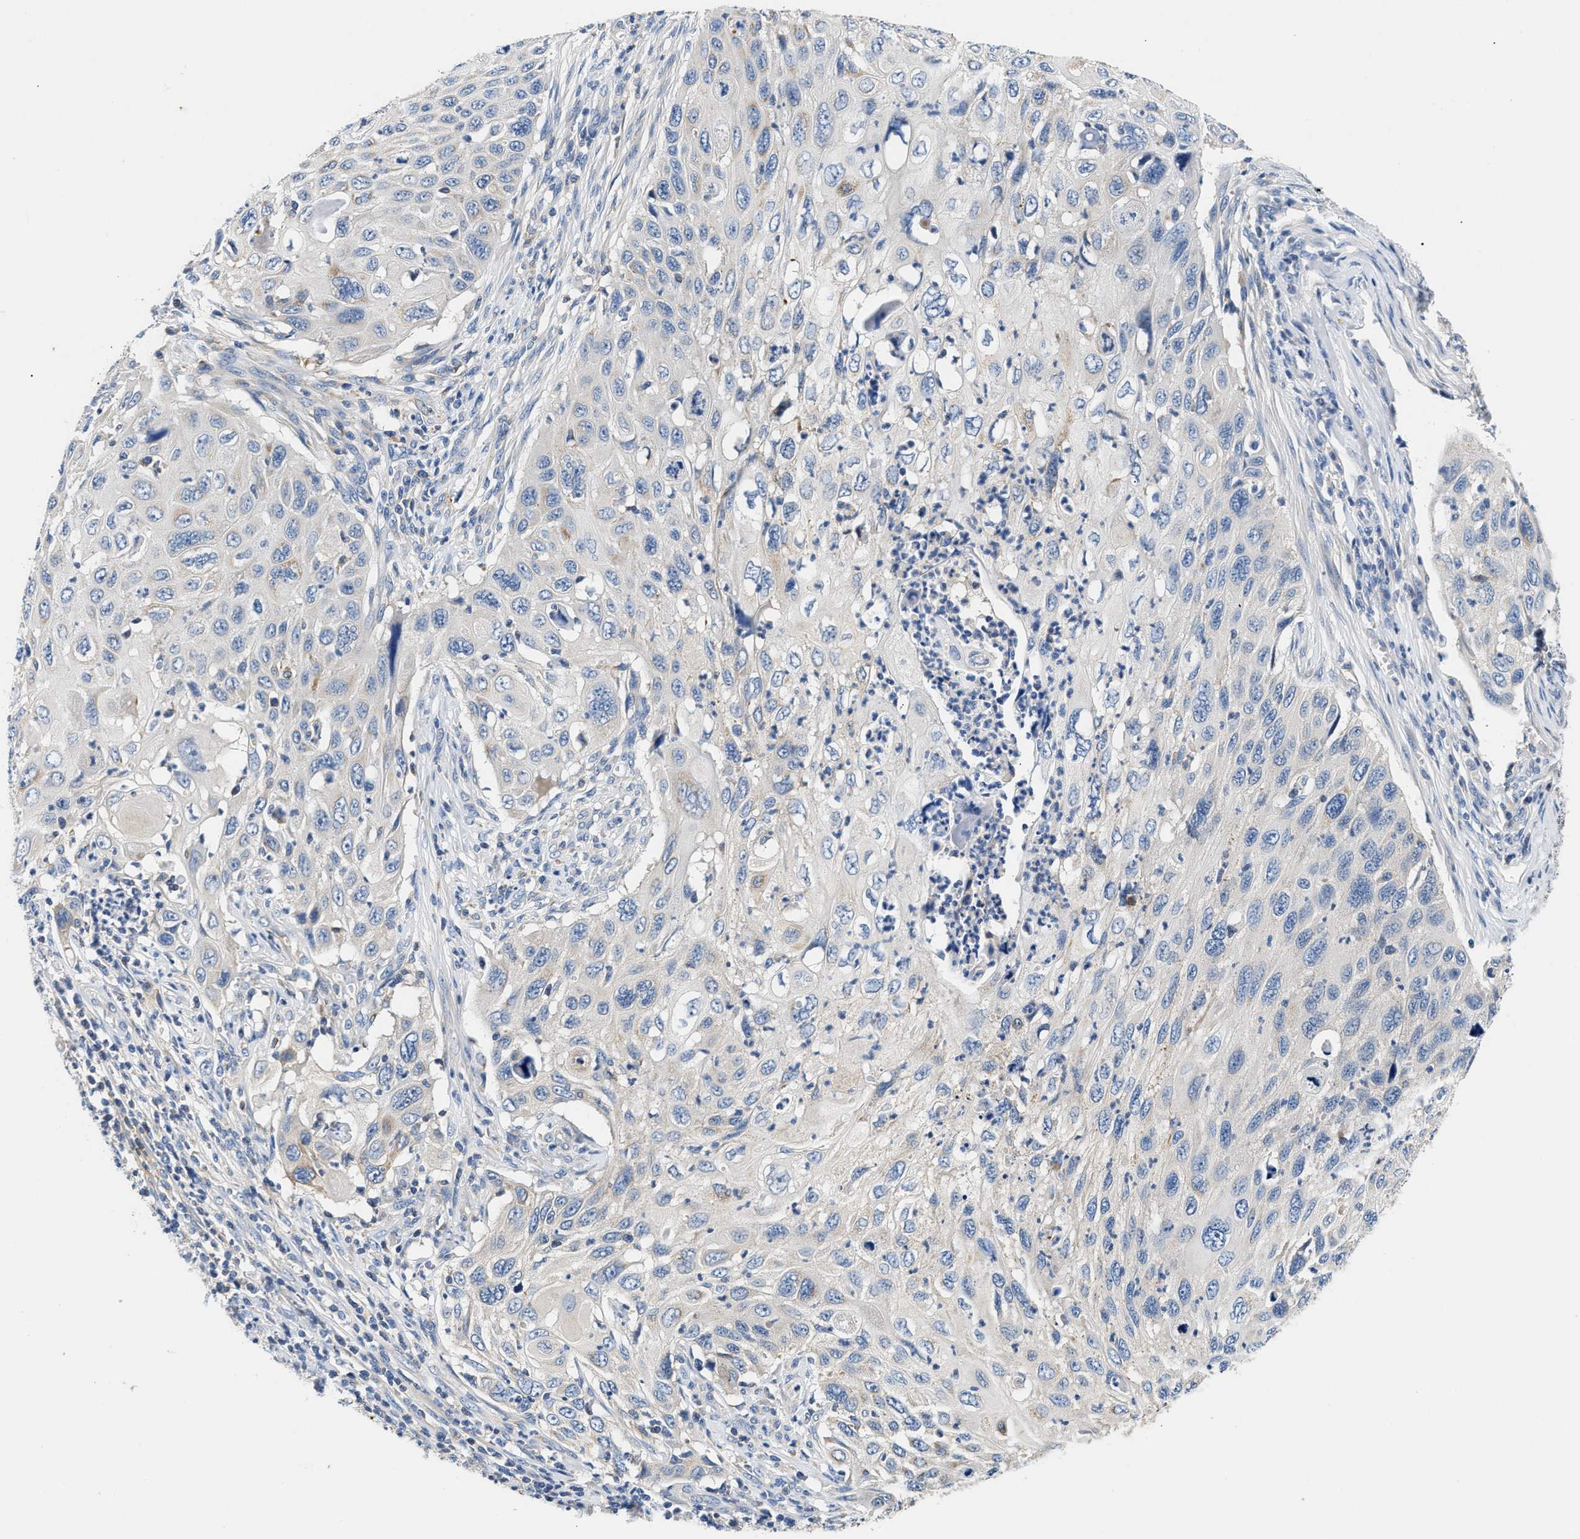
{"staining": {"intensity": "negative", "quantity": "none", "location": "none"}, "tissue": "cervical cancer", "cell_type": "Tumor cells", "image_type": "cancer", "snomed": [{"axis": "morphology", "description": "Squamous cell carcinoma, NOS"}, {"axis": "topography", "description": "Cervix"}], "caption": "High magnification brightfield microscopy of cervical squamous cell carcinoma stained with DAB (3,3'-diaminobenzidine) (brown) and counterstained with hematoxylin (blue): tumor cells show no significant expression. (Stains: DAB (3,3'-diaminobenzidine) immunohistochemistry with hematoxylin counter stain, Microscopy: brightfield microscopy at high magnification).", "gene": "TUT7", "patient": {"sex": "female", "age": 70}}